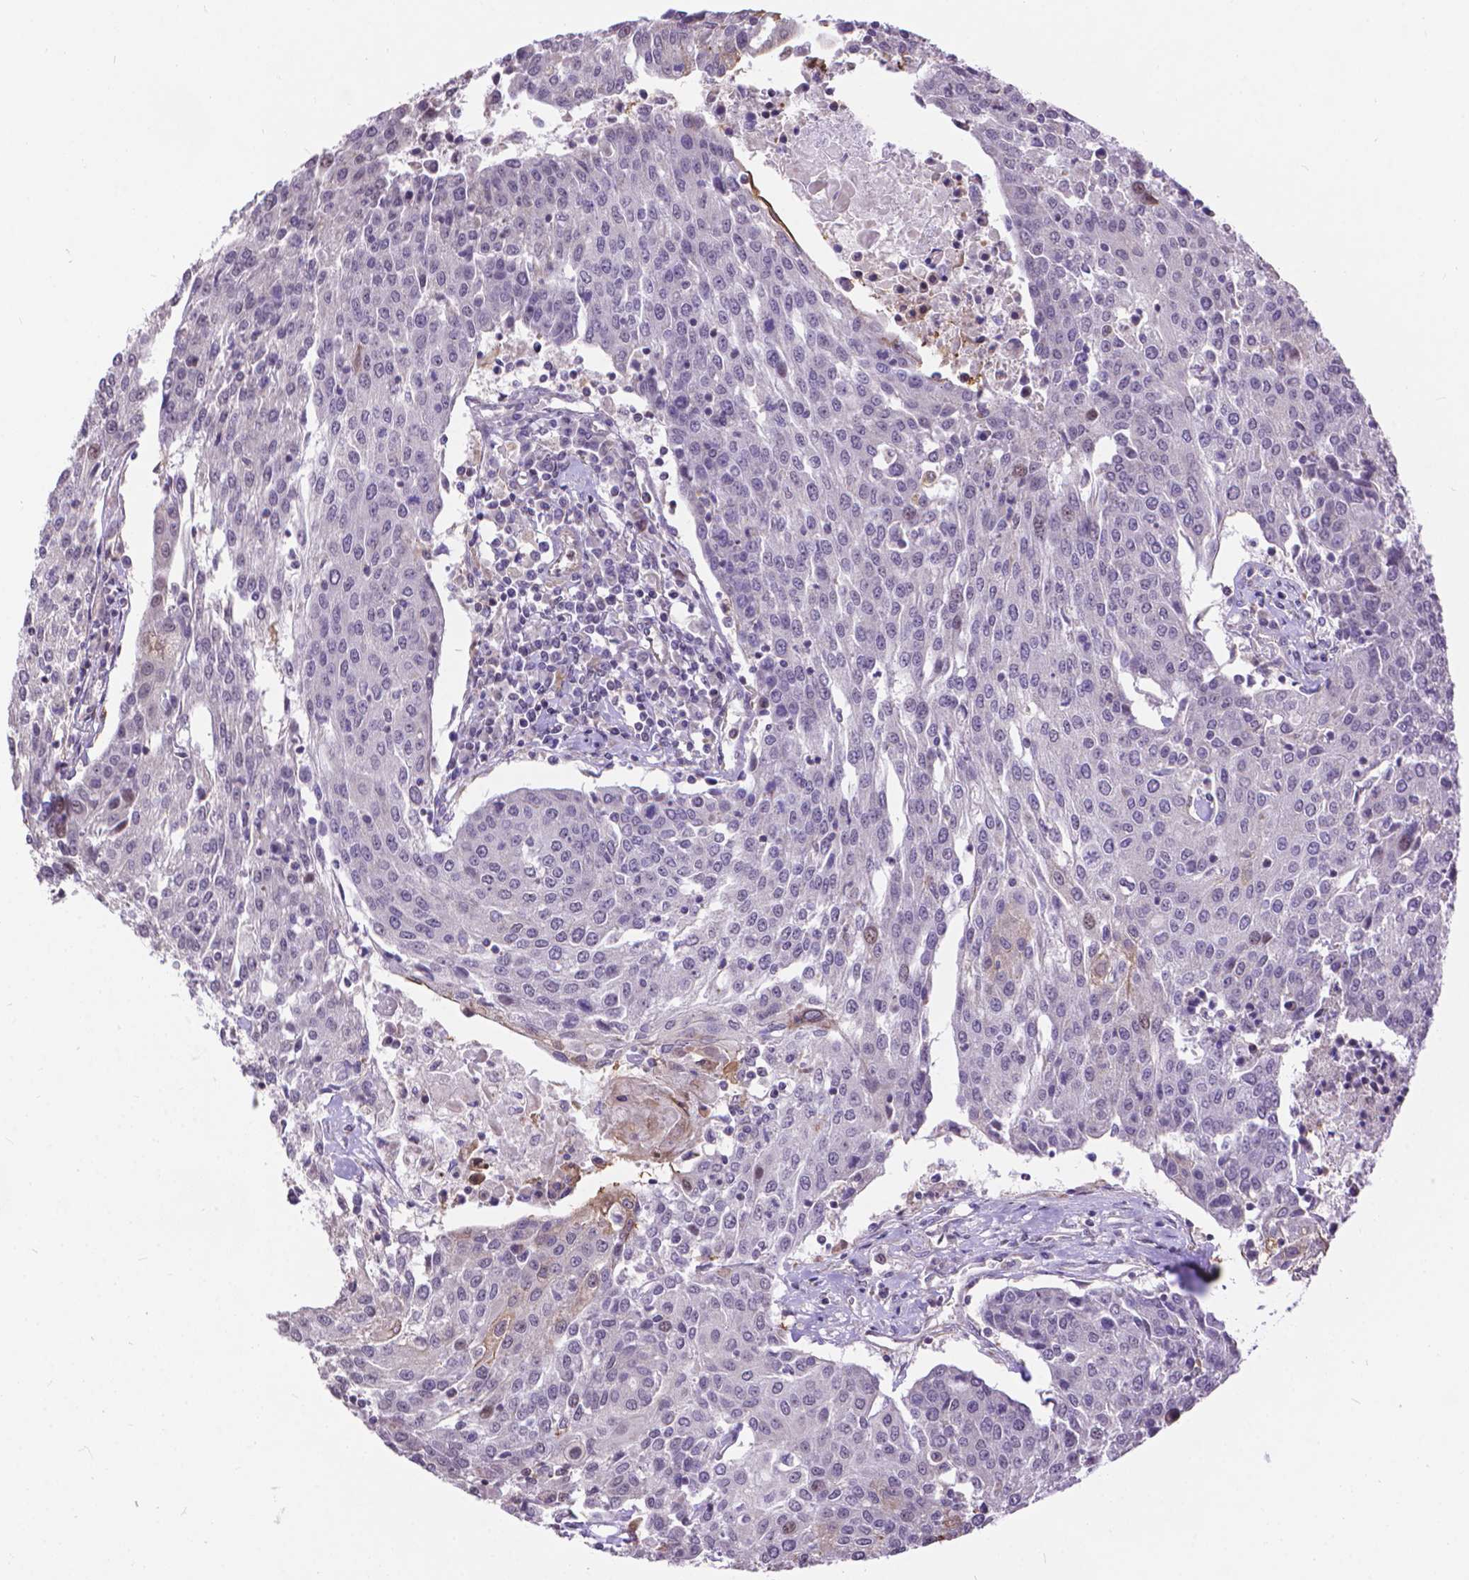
{"staining": {"intensity": "negative", "quantity": "none", "location": "none"}, "tissue": "urothelial cancer", "cell_type": "Tumor cells", "image_type": "cancer", "snomed": [{"axis": "morphology", "description": "Urothelial carcinoma, High grade"}, {"axis": "topography", "description": "Urinary bladder"}], "caption": "This is an immunohistochemistry micrograph of human high-grade urothelial carcinoma. There is no staining in tumor cells.", "gene": "TMEM135", "patient": {"sex": "female", "age": 85}}